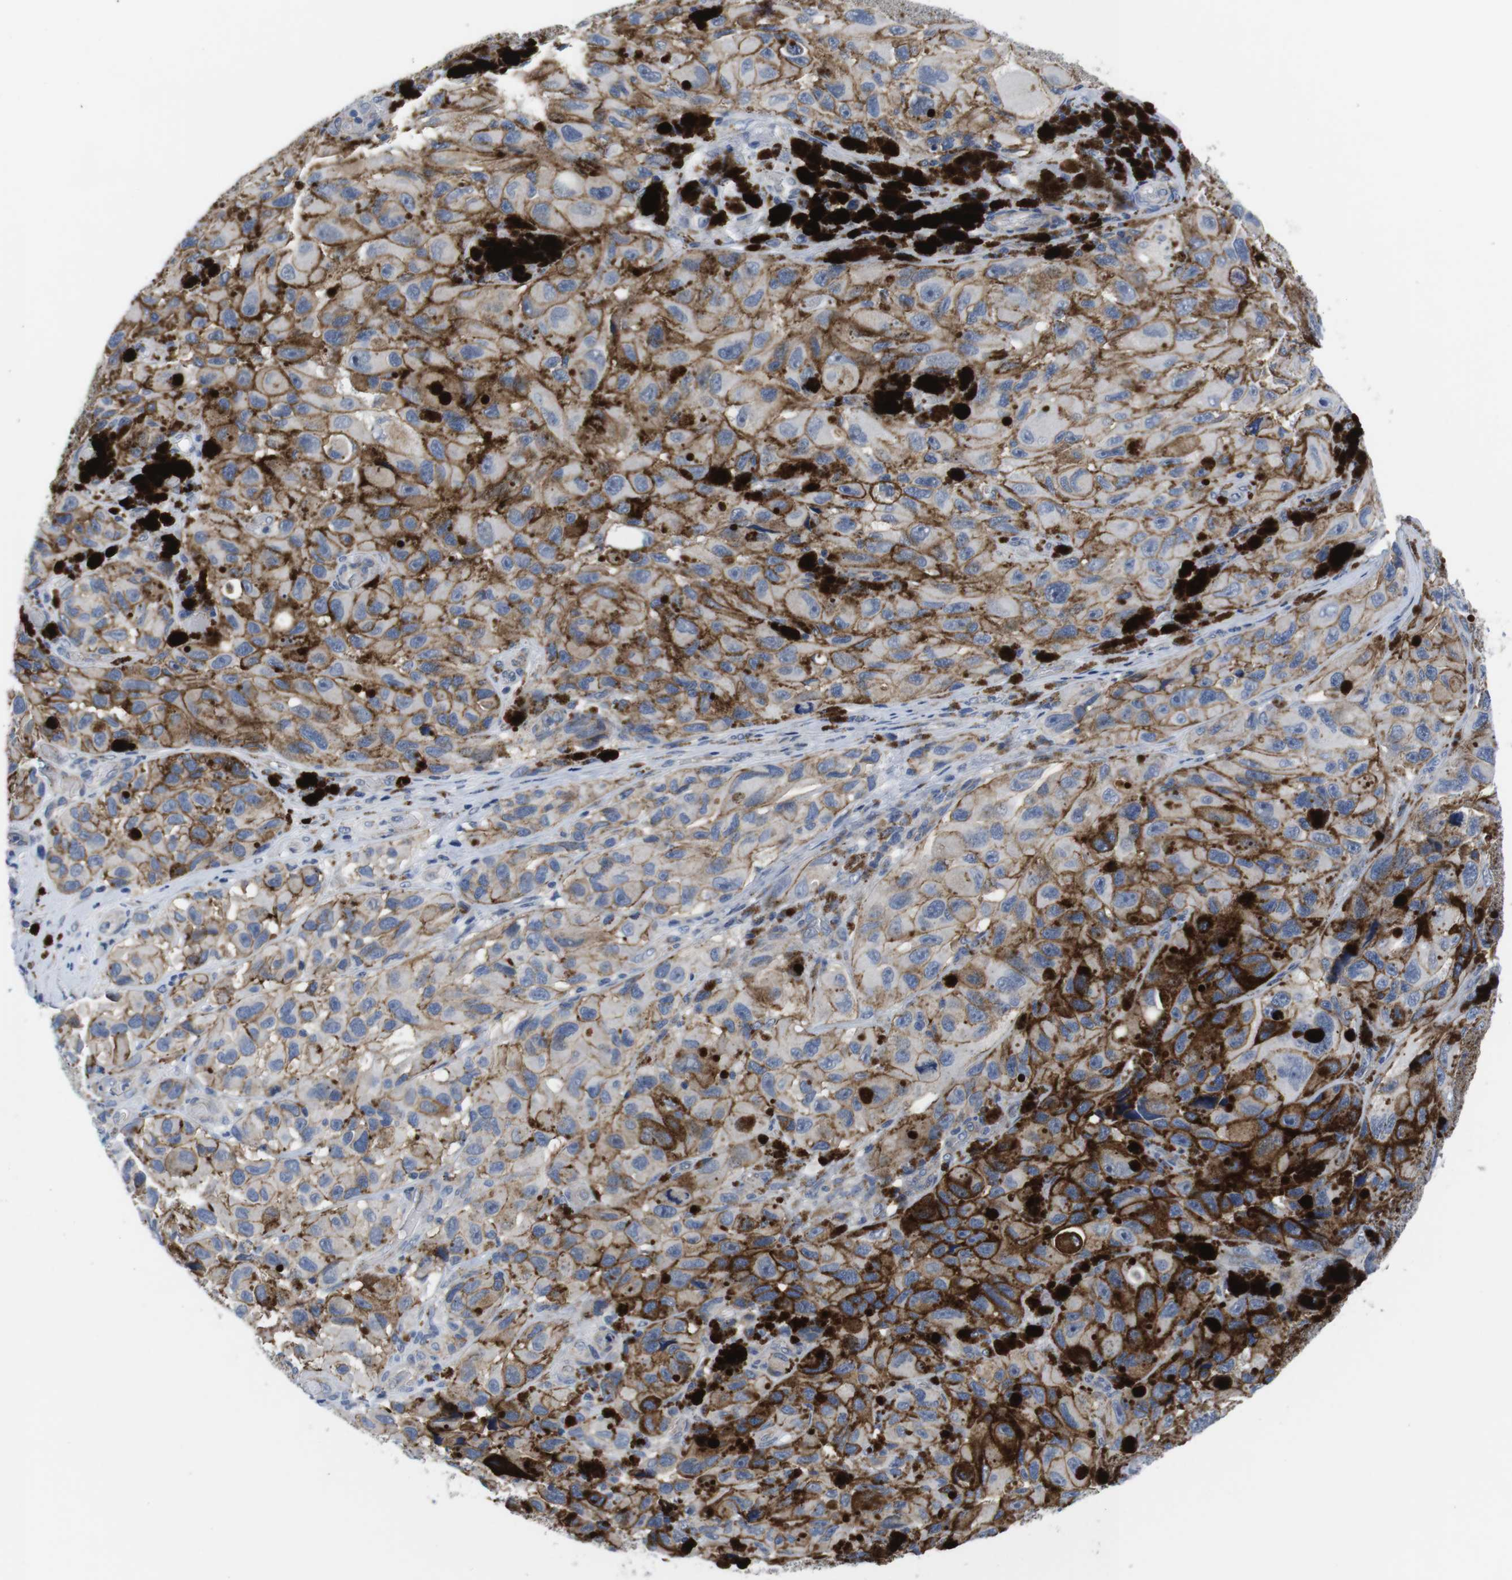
{"staining": {"intensity": "moderate", "quantity": ">75%", "location": "cytoplasmic/membranous"}, "tissue": "melanoma", "cell_type": "Tumor cells", "image_type": "cancer", "snomed": [{"axis": "morphology", "description": "Malignant melanoma, NOS"}, {"axis": "topography", "description": "Skin"}], "caption": "The immunohistochemical stain shows moderate cytoplasmic/membranous staining in tumor cells of malignant melanoma tissue.", "gene": "SCRIB", "patient": {"sex": "female", "age": 73}}